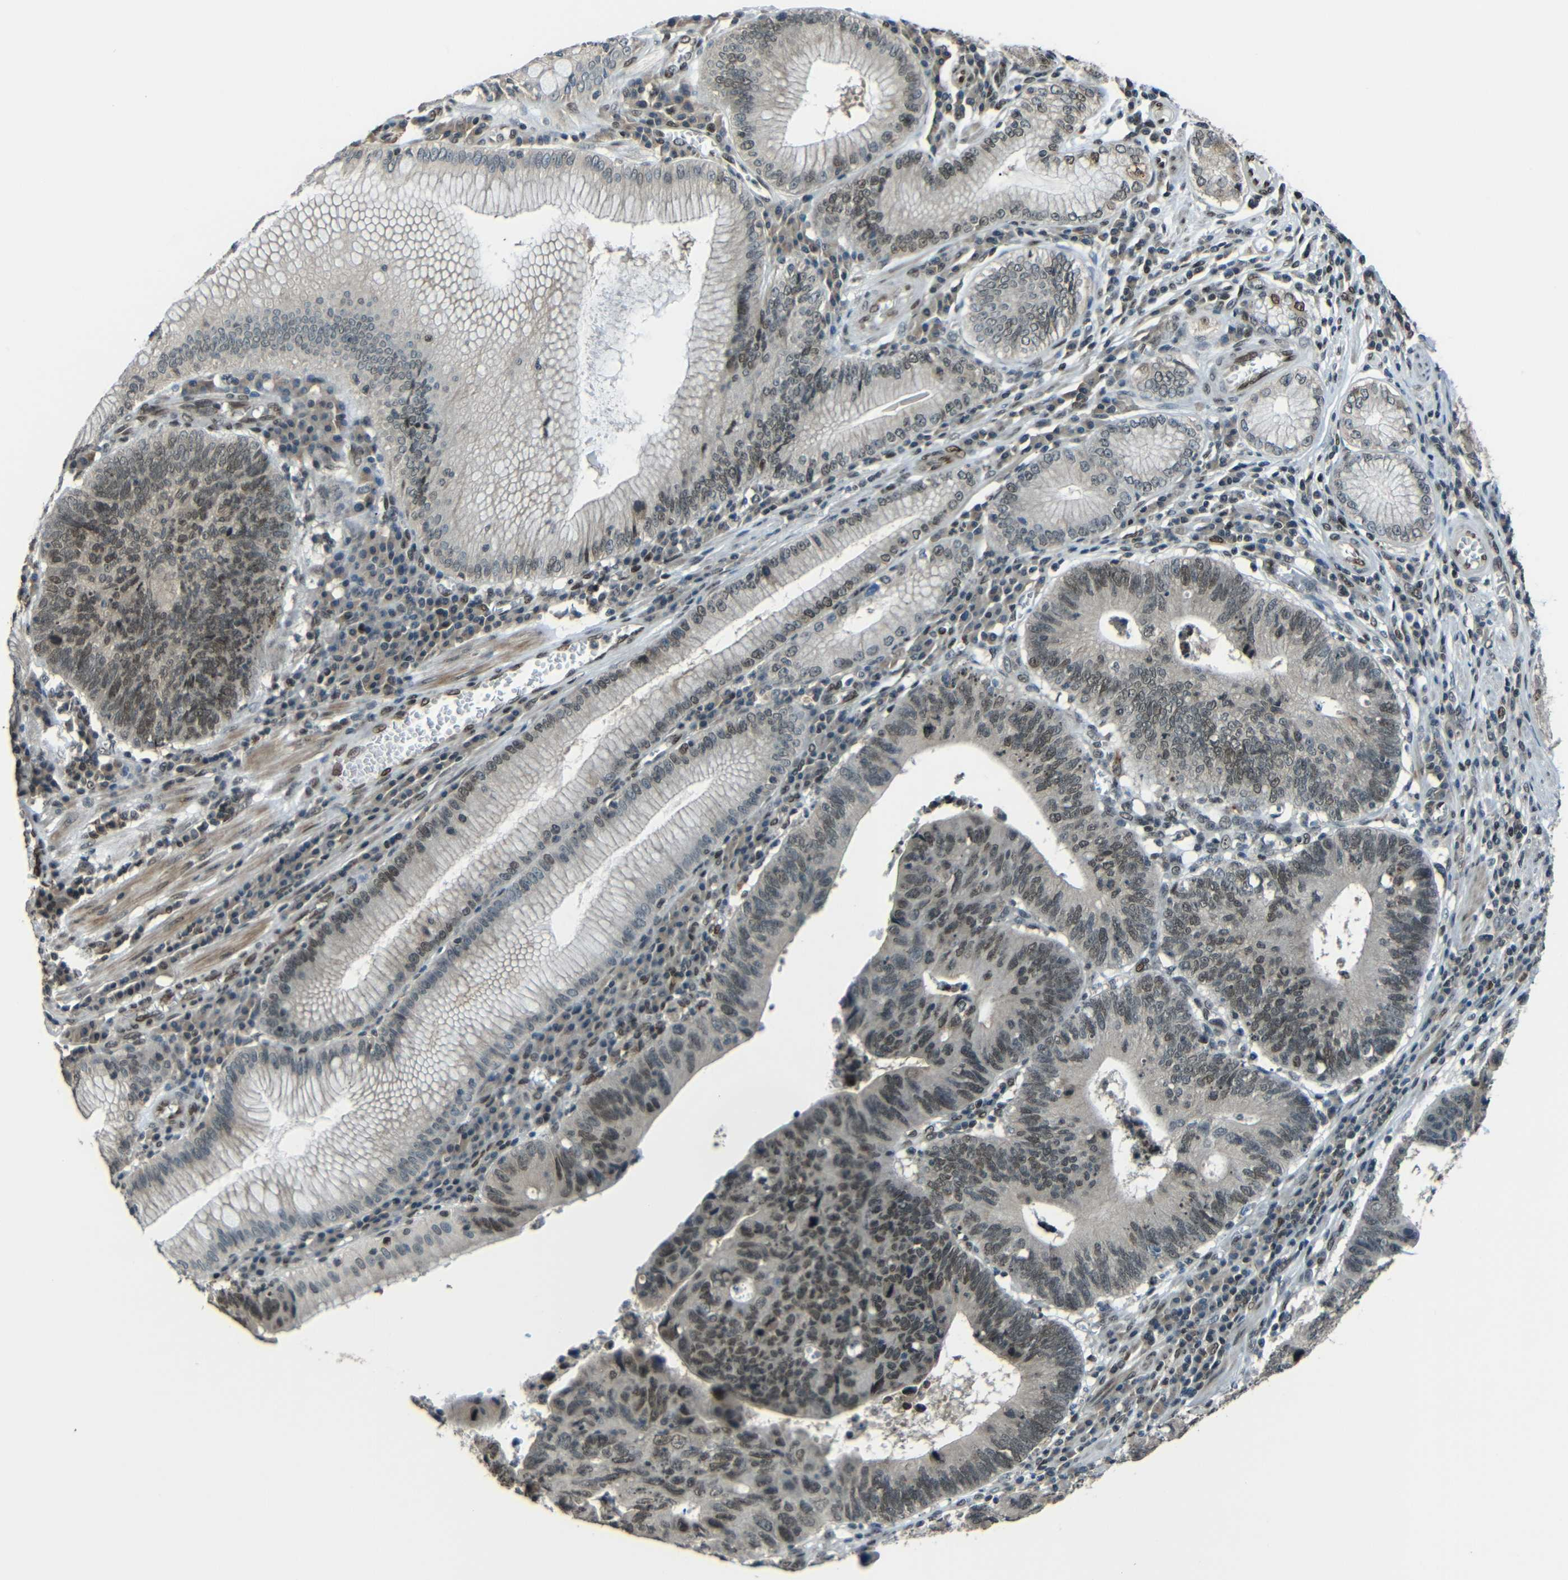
{"staining": {"intensity": "weak", "quantity": ">75%", "location": "cytoplasmic/membranous,nuclear"}, "tissue": "stomach cancer", "cell_type": "Tumor cells", "image_type": "cancer", "snomed": [{"axis": "morphology", "description": "Adenocarcinoma, NOS"}, {"axis": "topography", "description": "Stomach"}], "caption": "Protein expression by immunohistochemistry (IHC) shows weak cytoplasmic/membranous and nuclear staining in approximately >75% of tumor cells in adenocarcinoma (stomach). (DAB (3,3'-diaminobenzidine) IHC, brown staining for protein, blue staining for nuclei).", "gene": "PSIP1", "patient": {"sex": "male", "age": 59}}